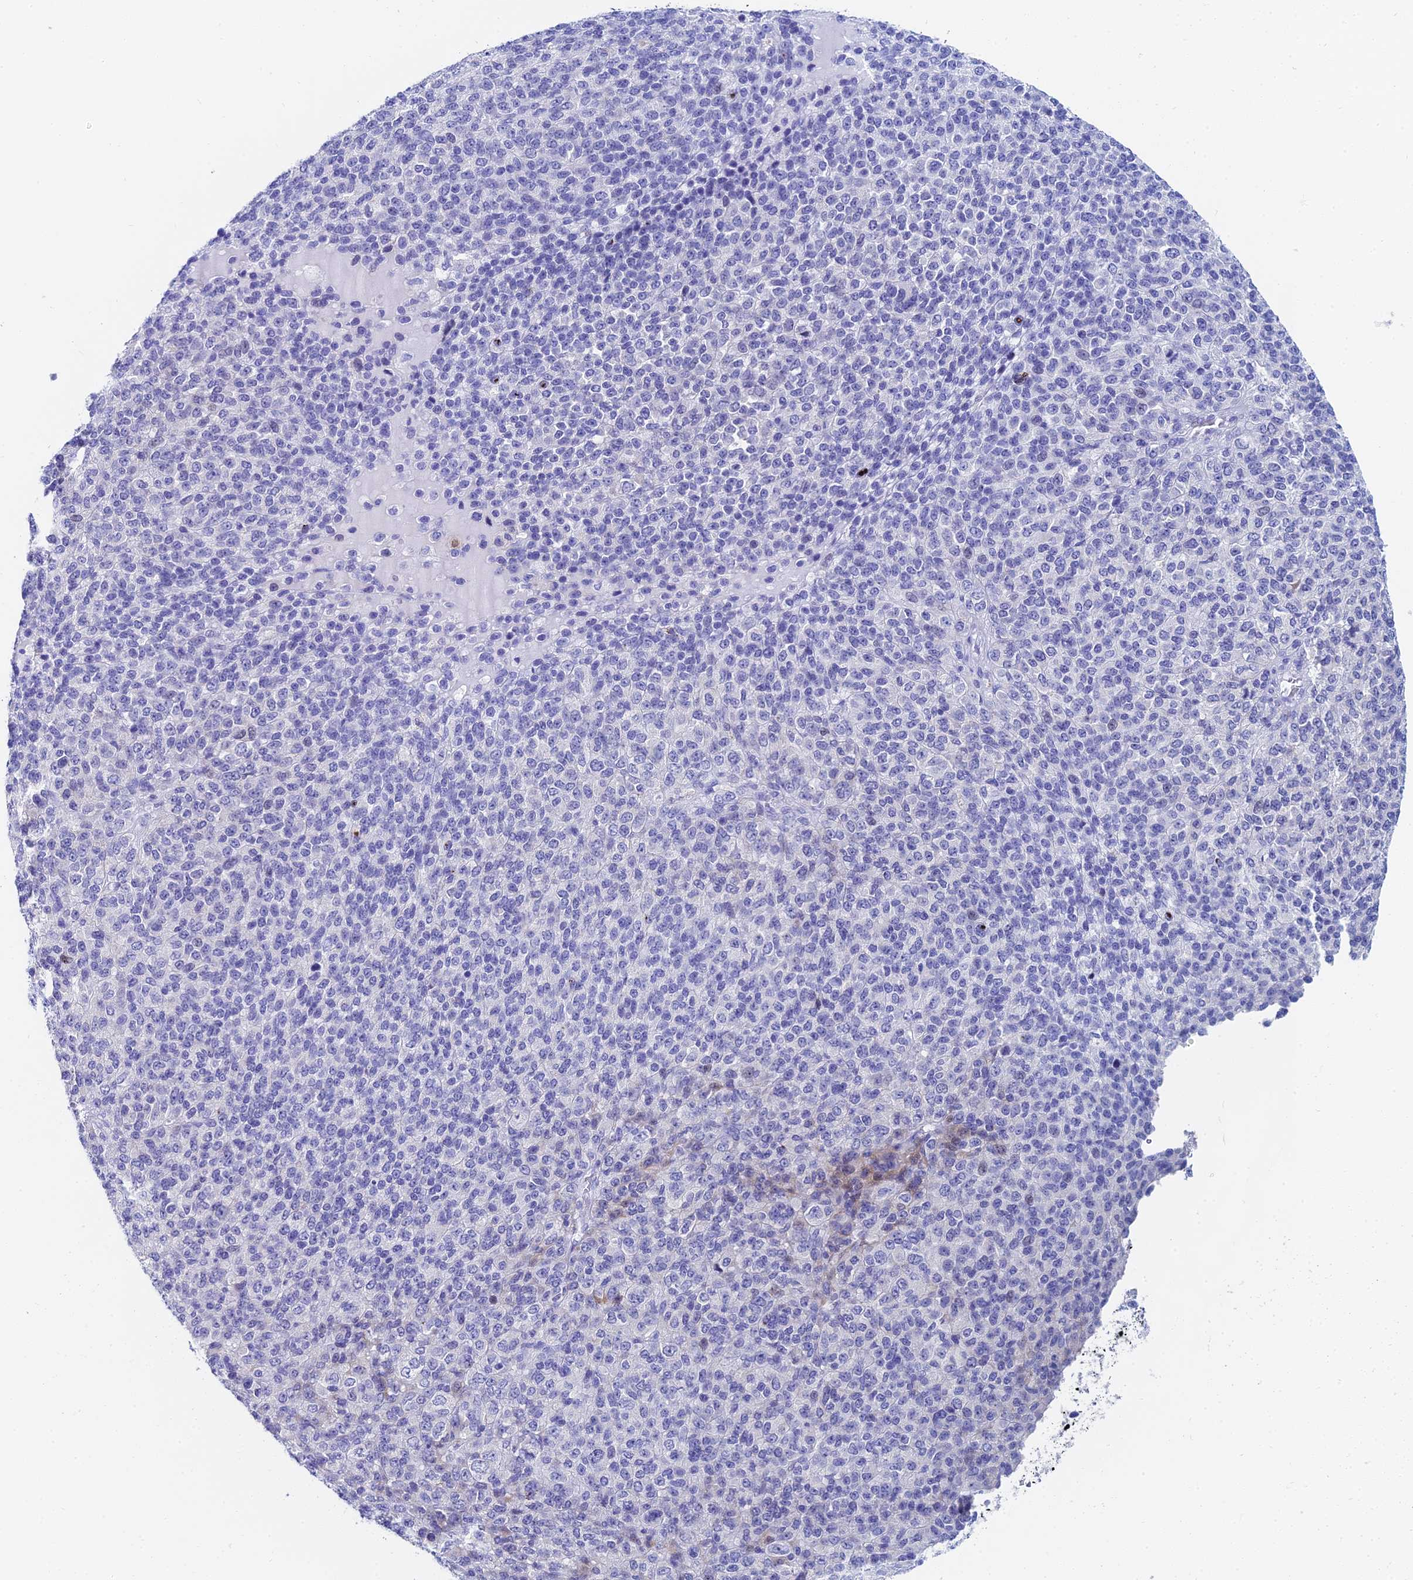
{"staining": {"intensity": "weak", "quantity": "<25%", "location": "cytoplasmic/membranous"}, "tissue": "melanoma", "cell_type": "Tumor cells", "image_type": "cancer", "snomed": [{"axis": "morphology", "description": "Malignant melanoma, Metastatic site"}, {"axis": "topography", "description": "Brain"}], "caption": "Protein analysis of malignant melanoma (metastatic site) demonstrates no significant staining in tumor cells.", "gene": "HSPA1L", "patient": {"sex": "female", "age": 56}}